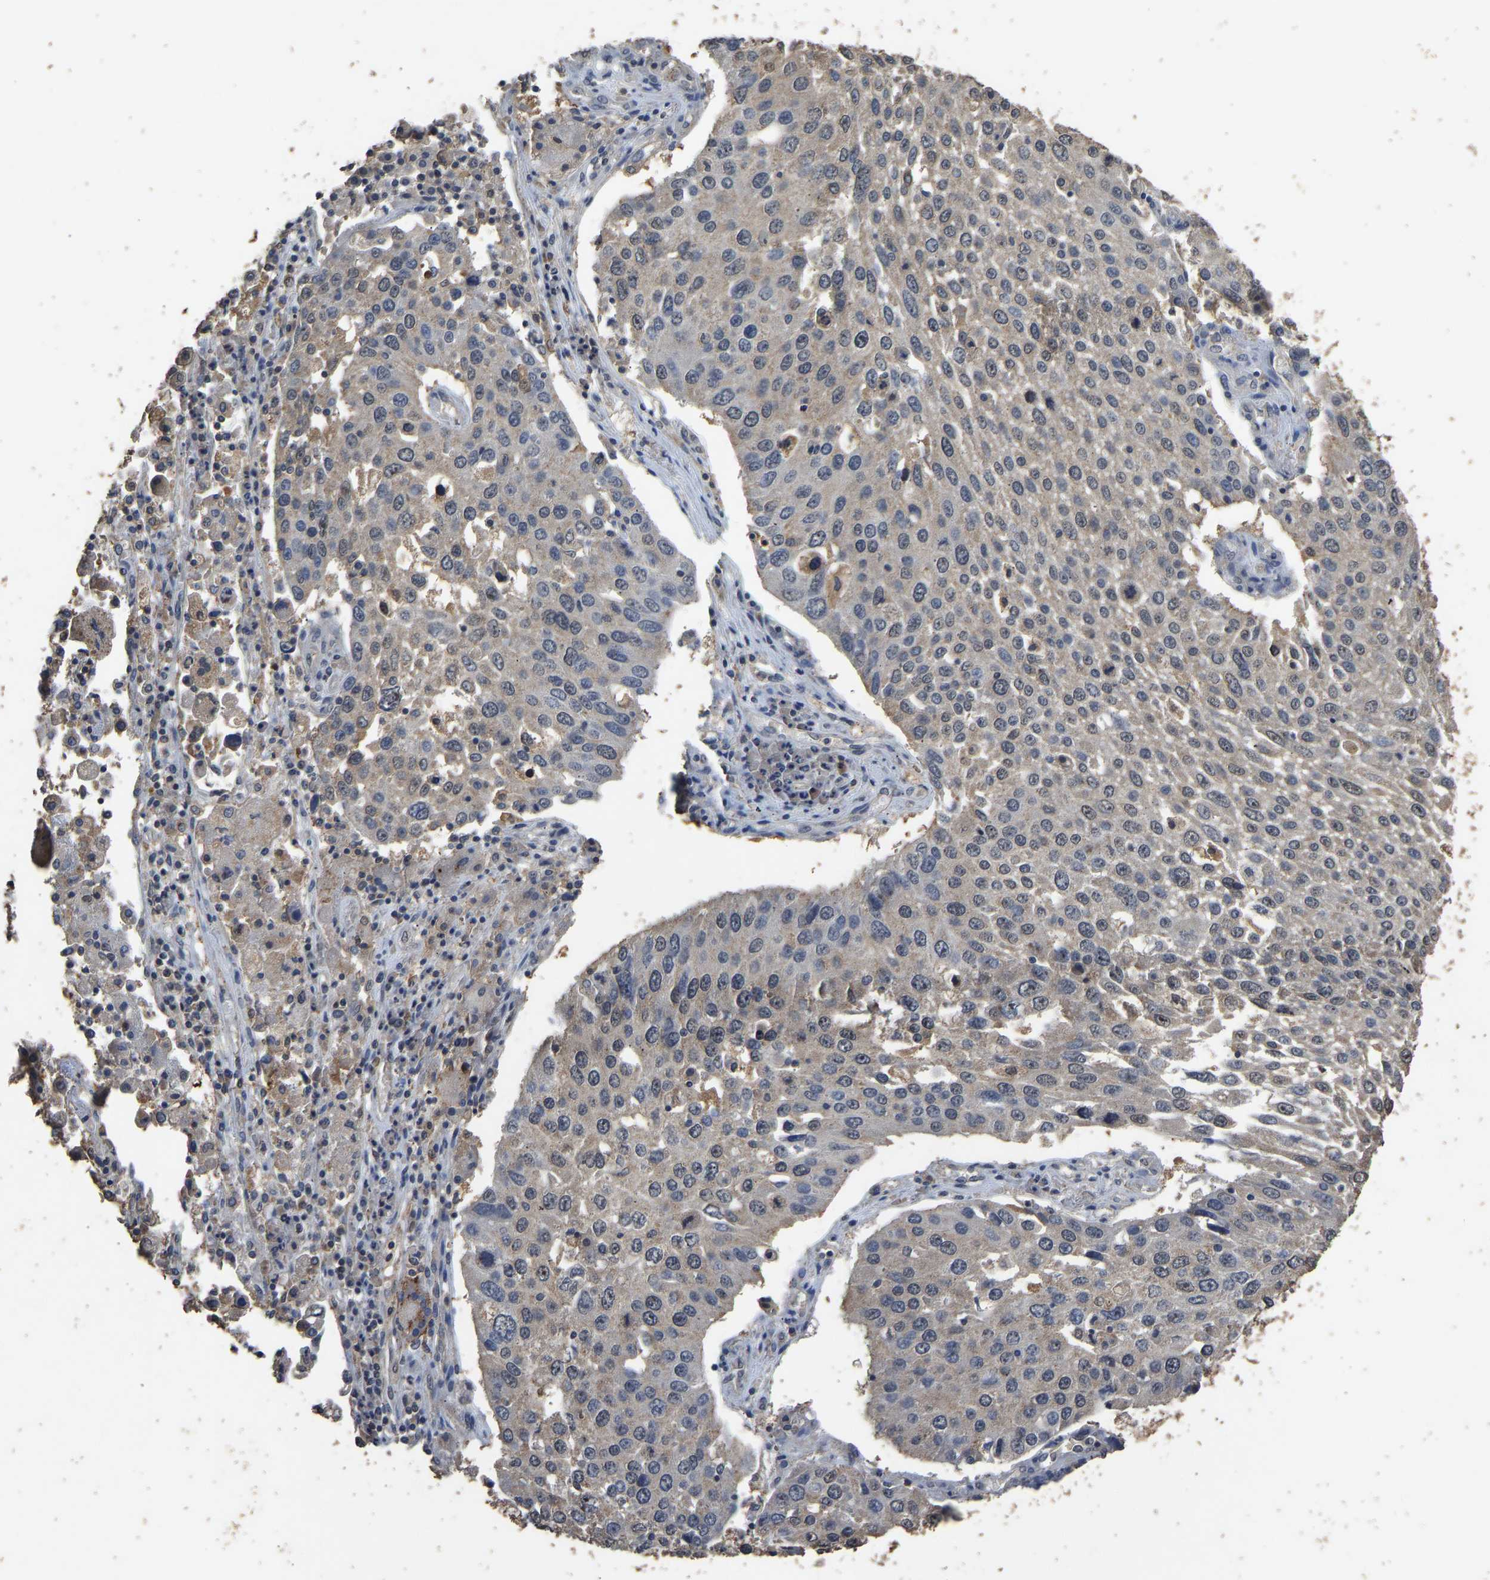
{"staining": {"intensity": "weak", "quantity": "<25%", "location": "cytoplasmic/membranous"}, "tissue": "lung cancer", "cell_type": "Tumor cells", "image_type": "cancer", "snomed": [{"axis": "morphology", "description": "Squamous cell carcinoma, NOS"}, {"axis": "topography", "description": "Lung"}], "caption": "Immunohistochemistry (IHC) photomicrograph of squamous cell carcinoma (lung) stained for a protein (brown), which demonstrates no staining in tumor cells. (DAB (3,3'-diaminobenzidine) IHC with hematoxylin counter stain).", "gene": "CIDEC", "patient": {"sex": "male", "age": 65}}